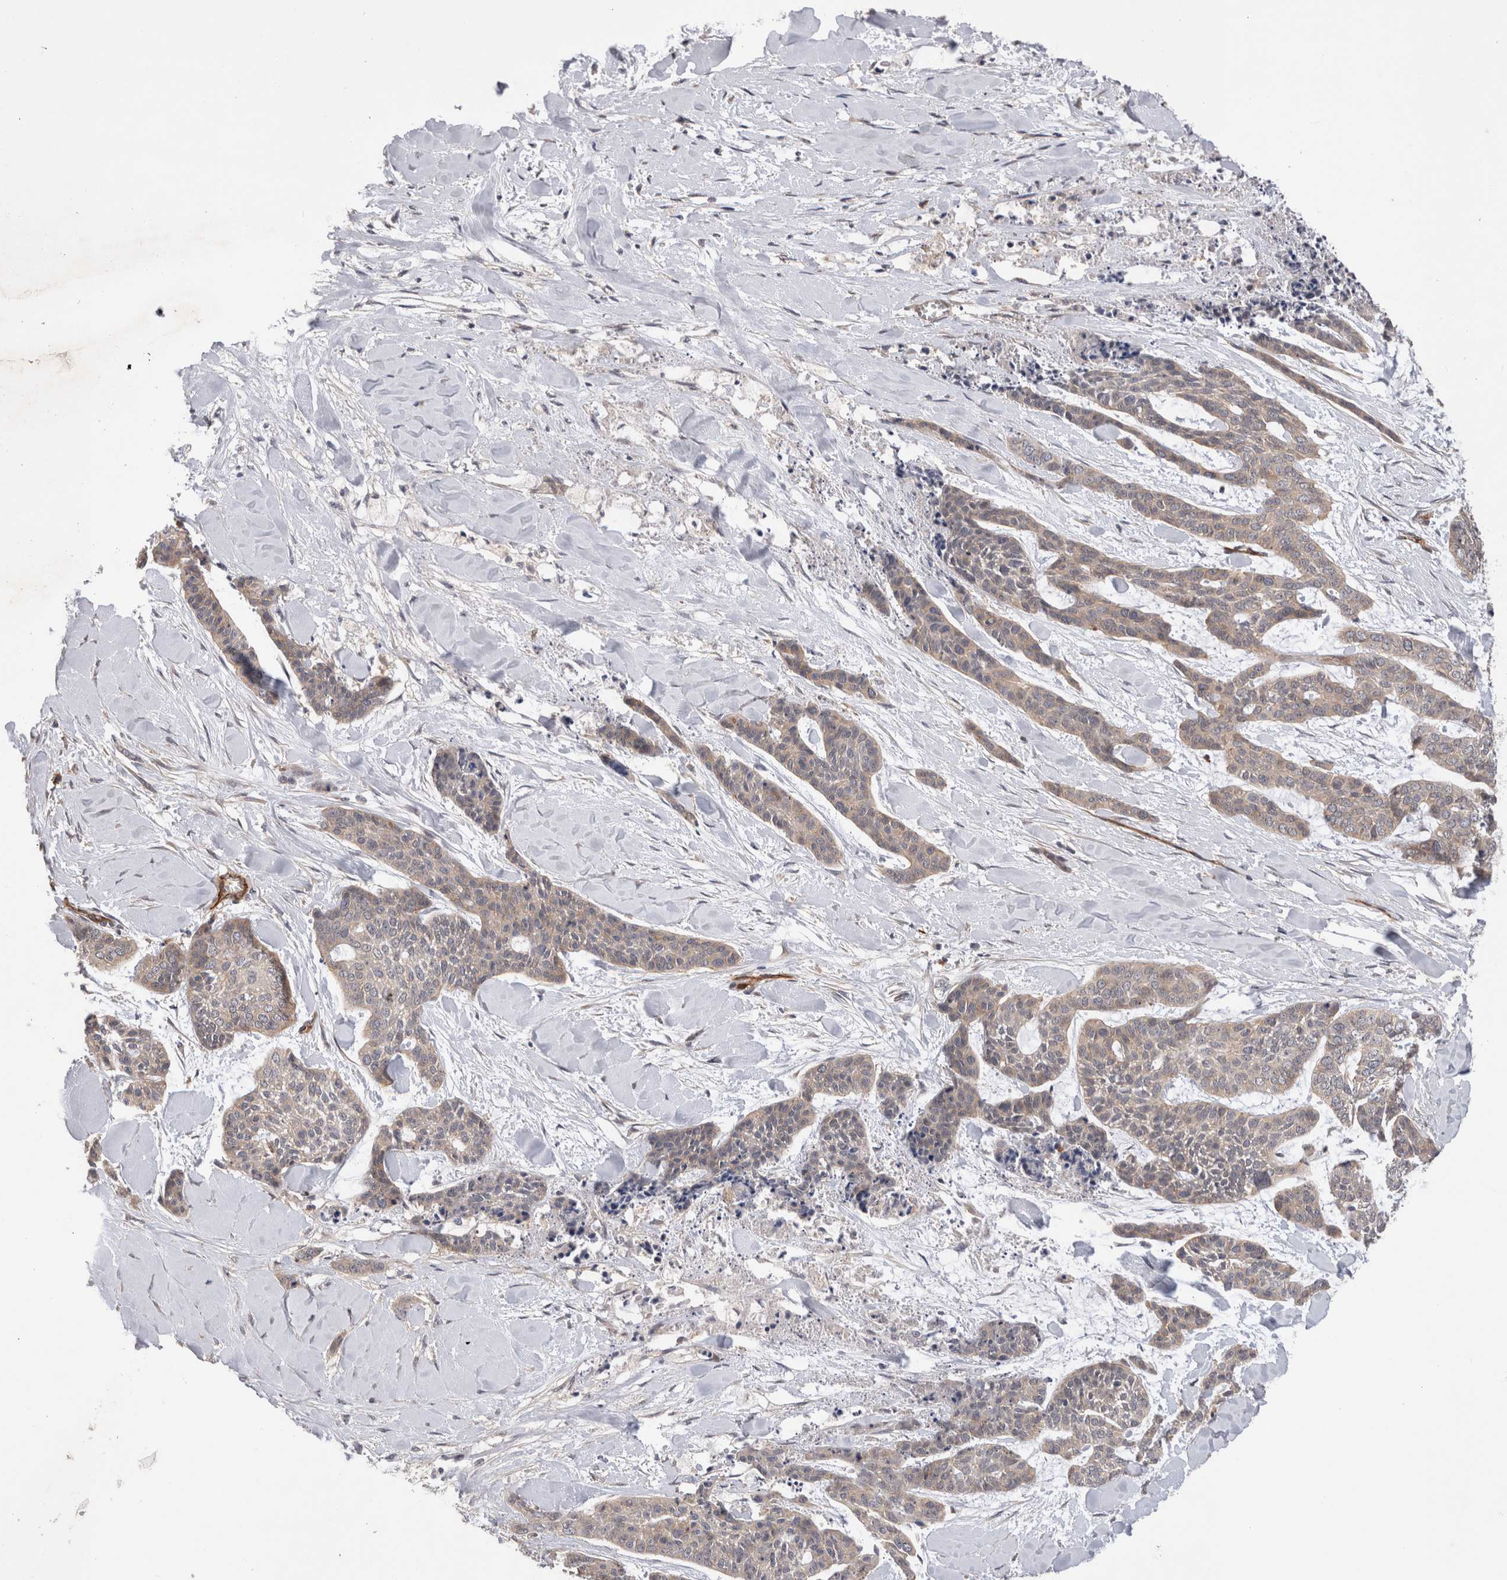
{"staining": {"intensity": "weak", "quantity": "25%-75%", "location": "cytoplasmic/membranous"}, "tissue": "skin cancer", "cell_type": "Tumor cells", "image_type": "cancer", "snomed": [{"axis": "morphology", "description": "Basal cell carcinoma"}, {"axis": "topography", "description": "Skin"}], "caption": "High-power microscopy captured an immunohistochemistry (IHC) image of skin cancer (basal cell carcinoma), revealing weak cytoplasmic/membranous expression in about 25%-75% of tumor cells.", "gene": "BNIP2", "patient": {"sex": "female", "age": 64}}